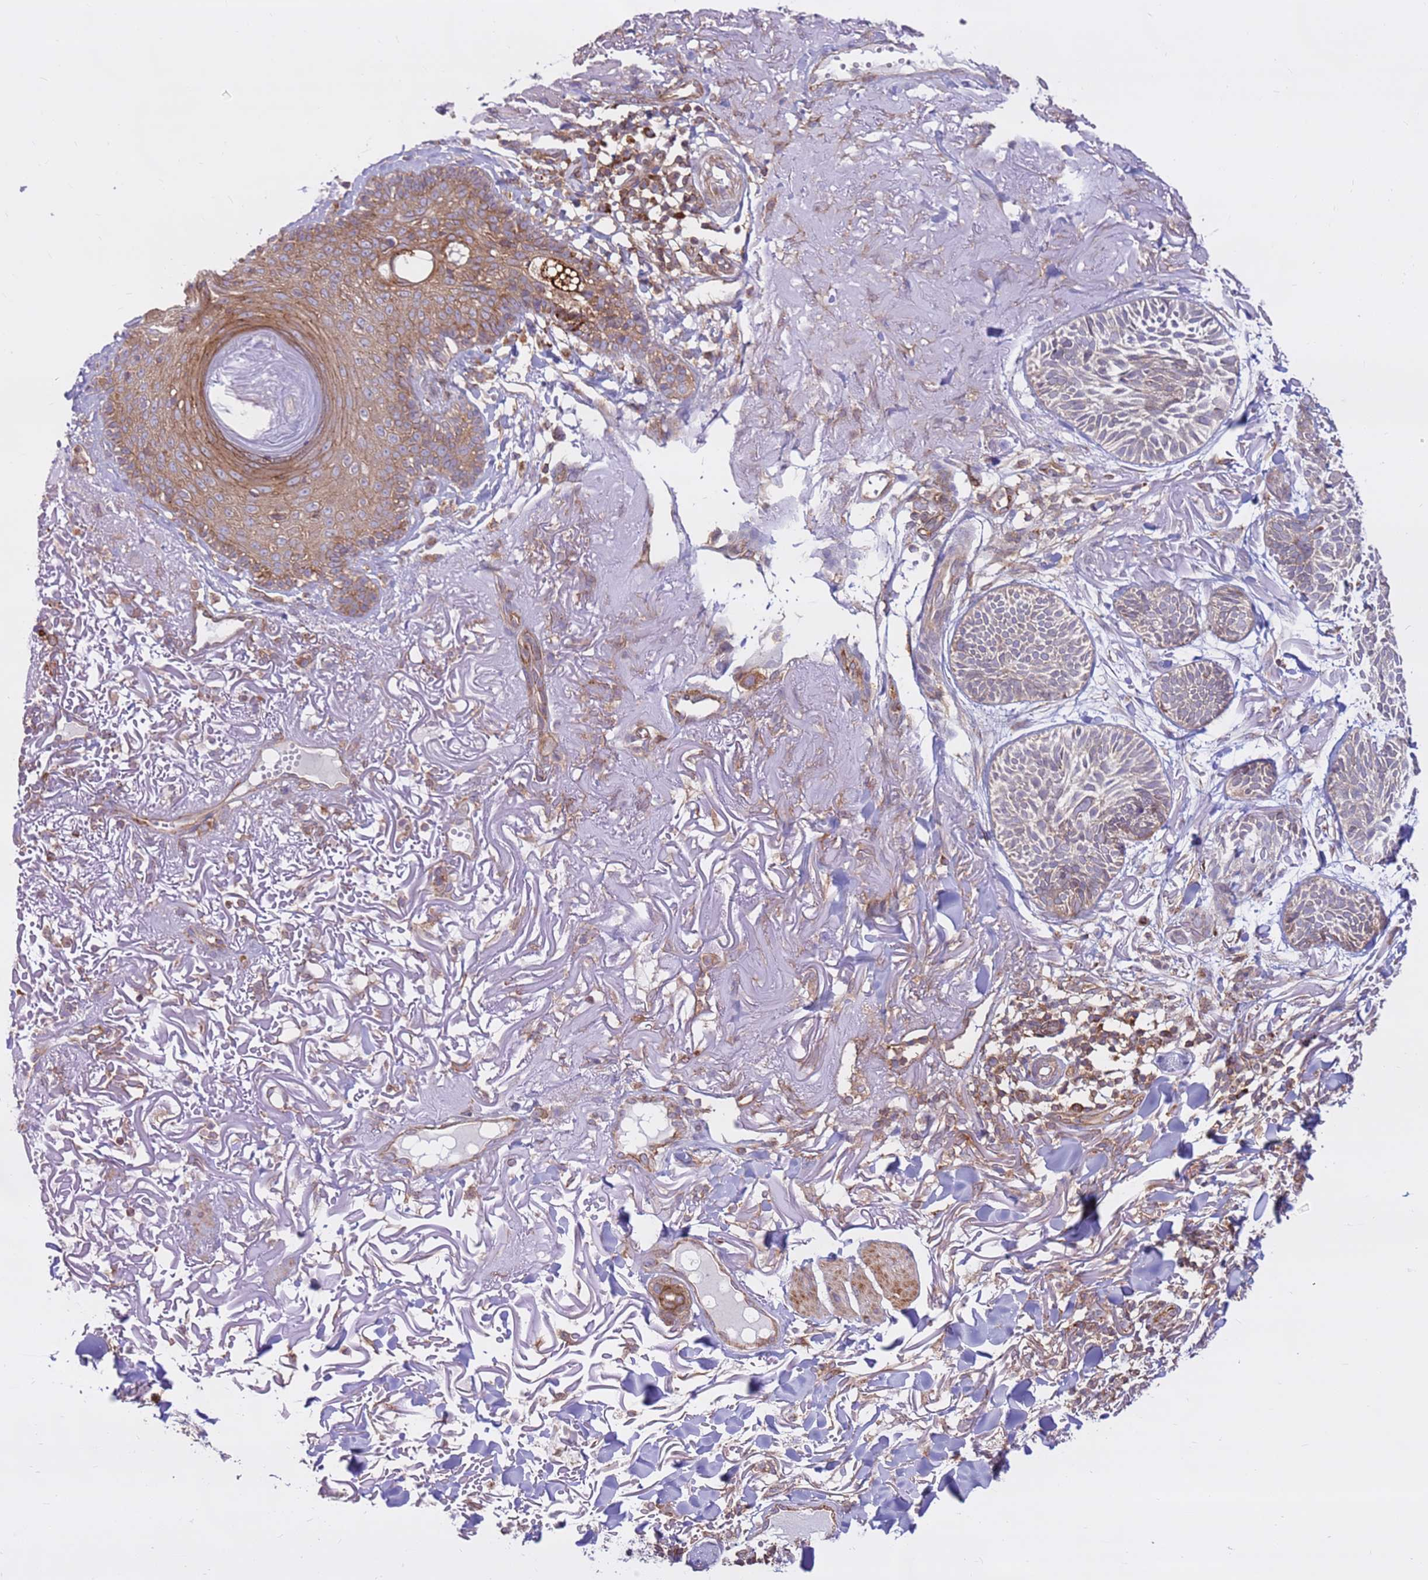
{"staining": {"intensity": "weak", "quantity": ">75%", "location": "cytoplasmic/membranous"}, "tissue": "skin cancer", "cell_type": "Tumor cells", "image_type": "cancer", "snomed": [{"axis": "morphology", "description": "Normal tissue, NOS"}, {"axis": "morphology", "description": "Basal cell carcinoma"}, {"axis": "topography", "description": "Skin"}], "caption": "Tumor cells demonstrate low levels of weak cytoplasmic/membranous positivity in about >75% of cells in human skin cancer. (Brightfield microscopy of DAB IHC at high magnification).", "gene": "DDX19B", "patient": {"sex": "male", "age": 66}}